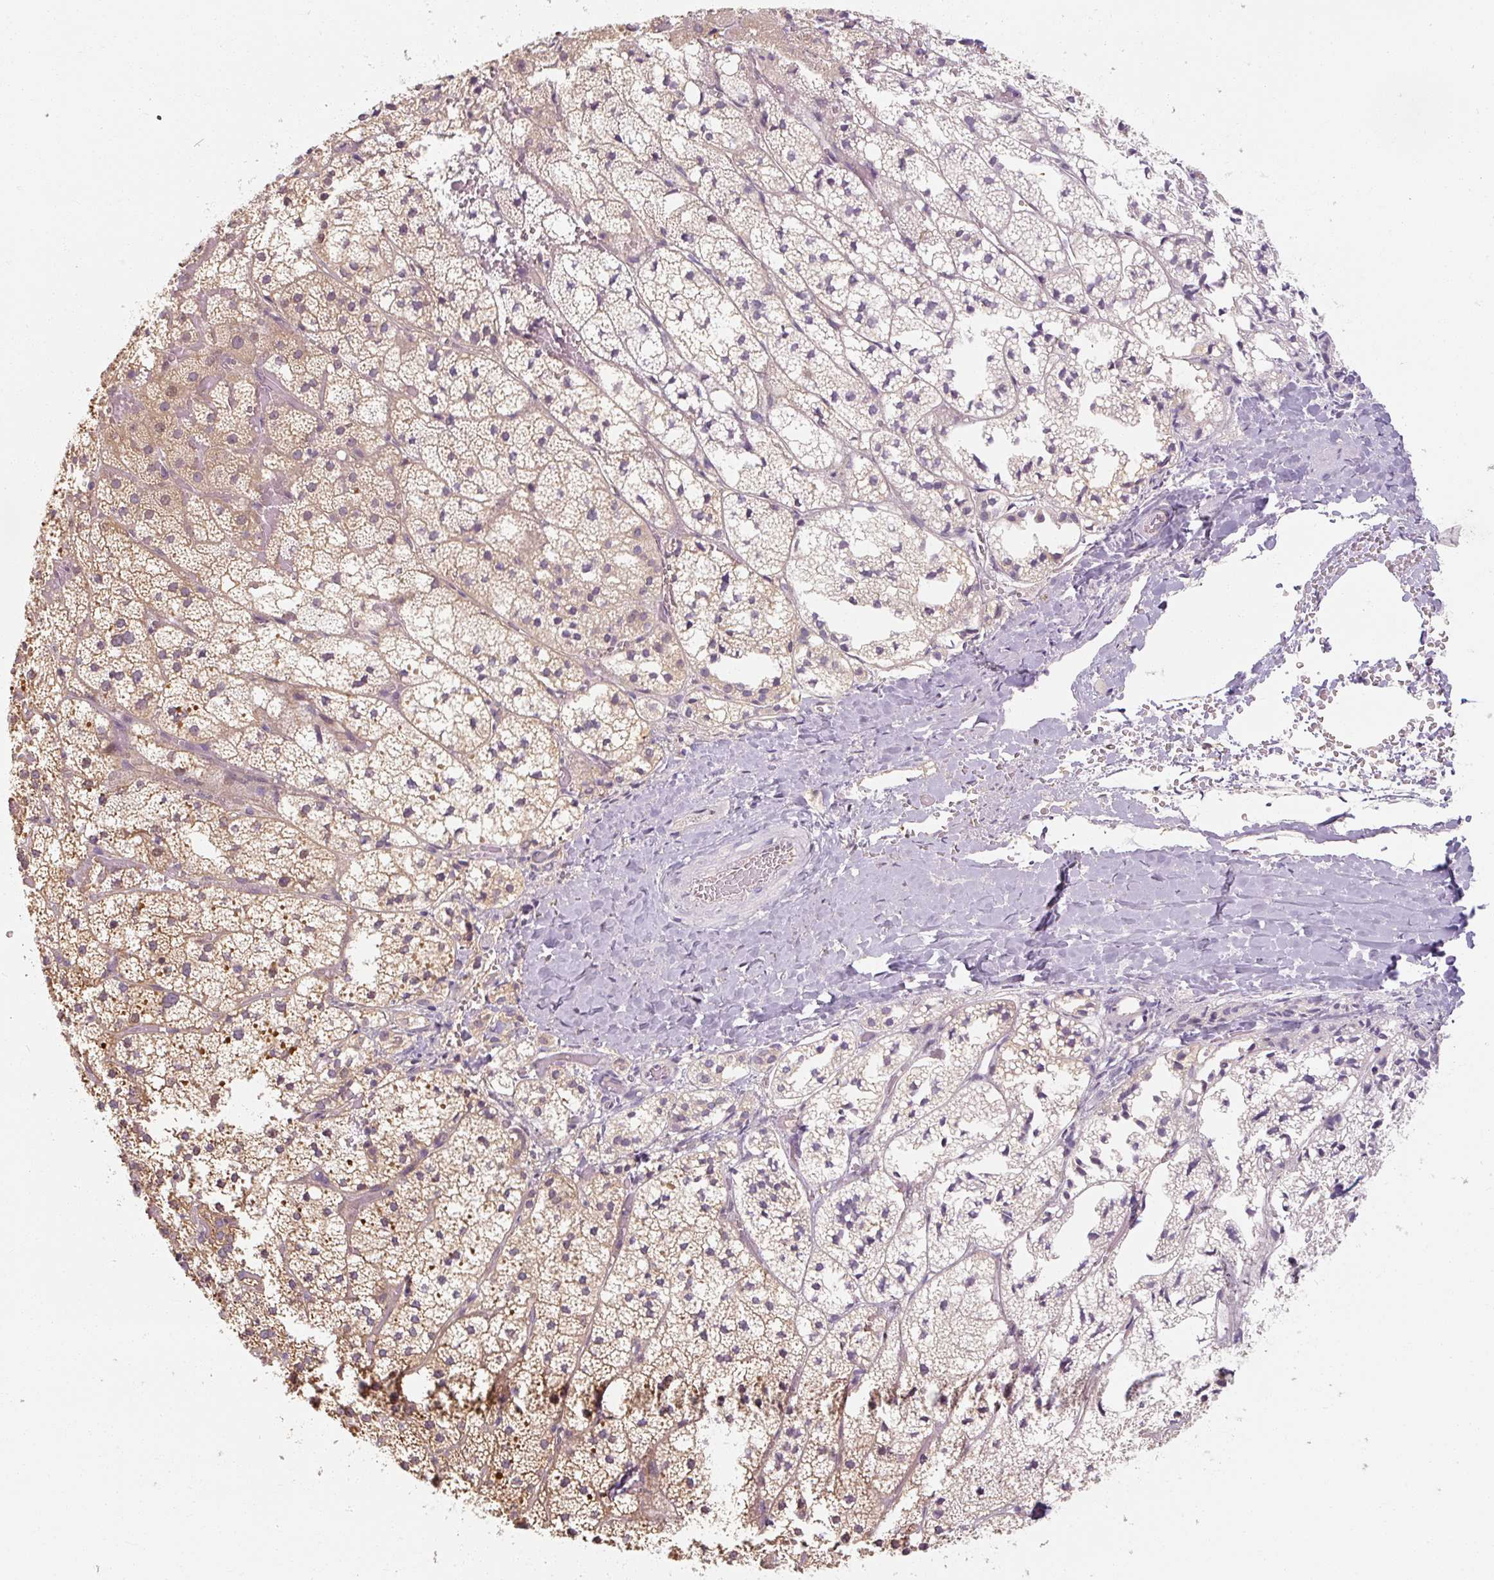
{"staining": {"intensity": "moderate", "quantity": "25%-75%", "location": "cytoplasmic/membranous"}, "tissue": "adrenal gland", "cell_type": "Glandular cells", "image_type": "normal", "snomed": [{"axis": "morphology", "description": "Normal tissue, NOS"}, {"axis": "topography", "description": "Adrenal gland"}], "caption": "Adrenal gland stained with DAB (3,3'-diaminobenzidine) immunohistochemistry shows medium levels of moderate cytoplasmic/membranous positivity in approximately 25%-75% of glandular cells.", "gene": "RB1CC1", "patient": {"sex": "male", "age": 53}}